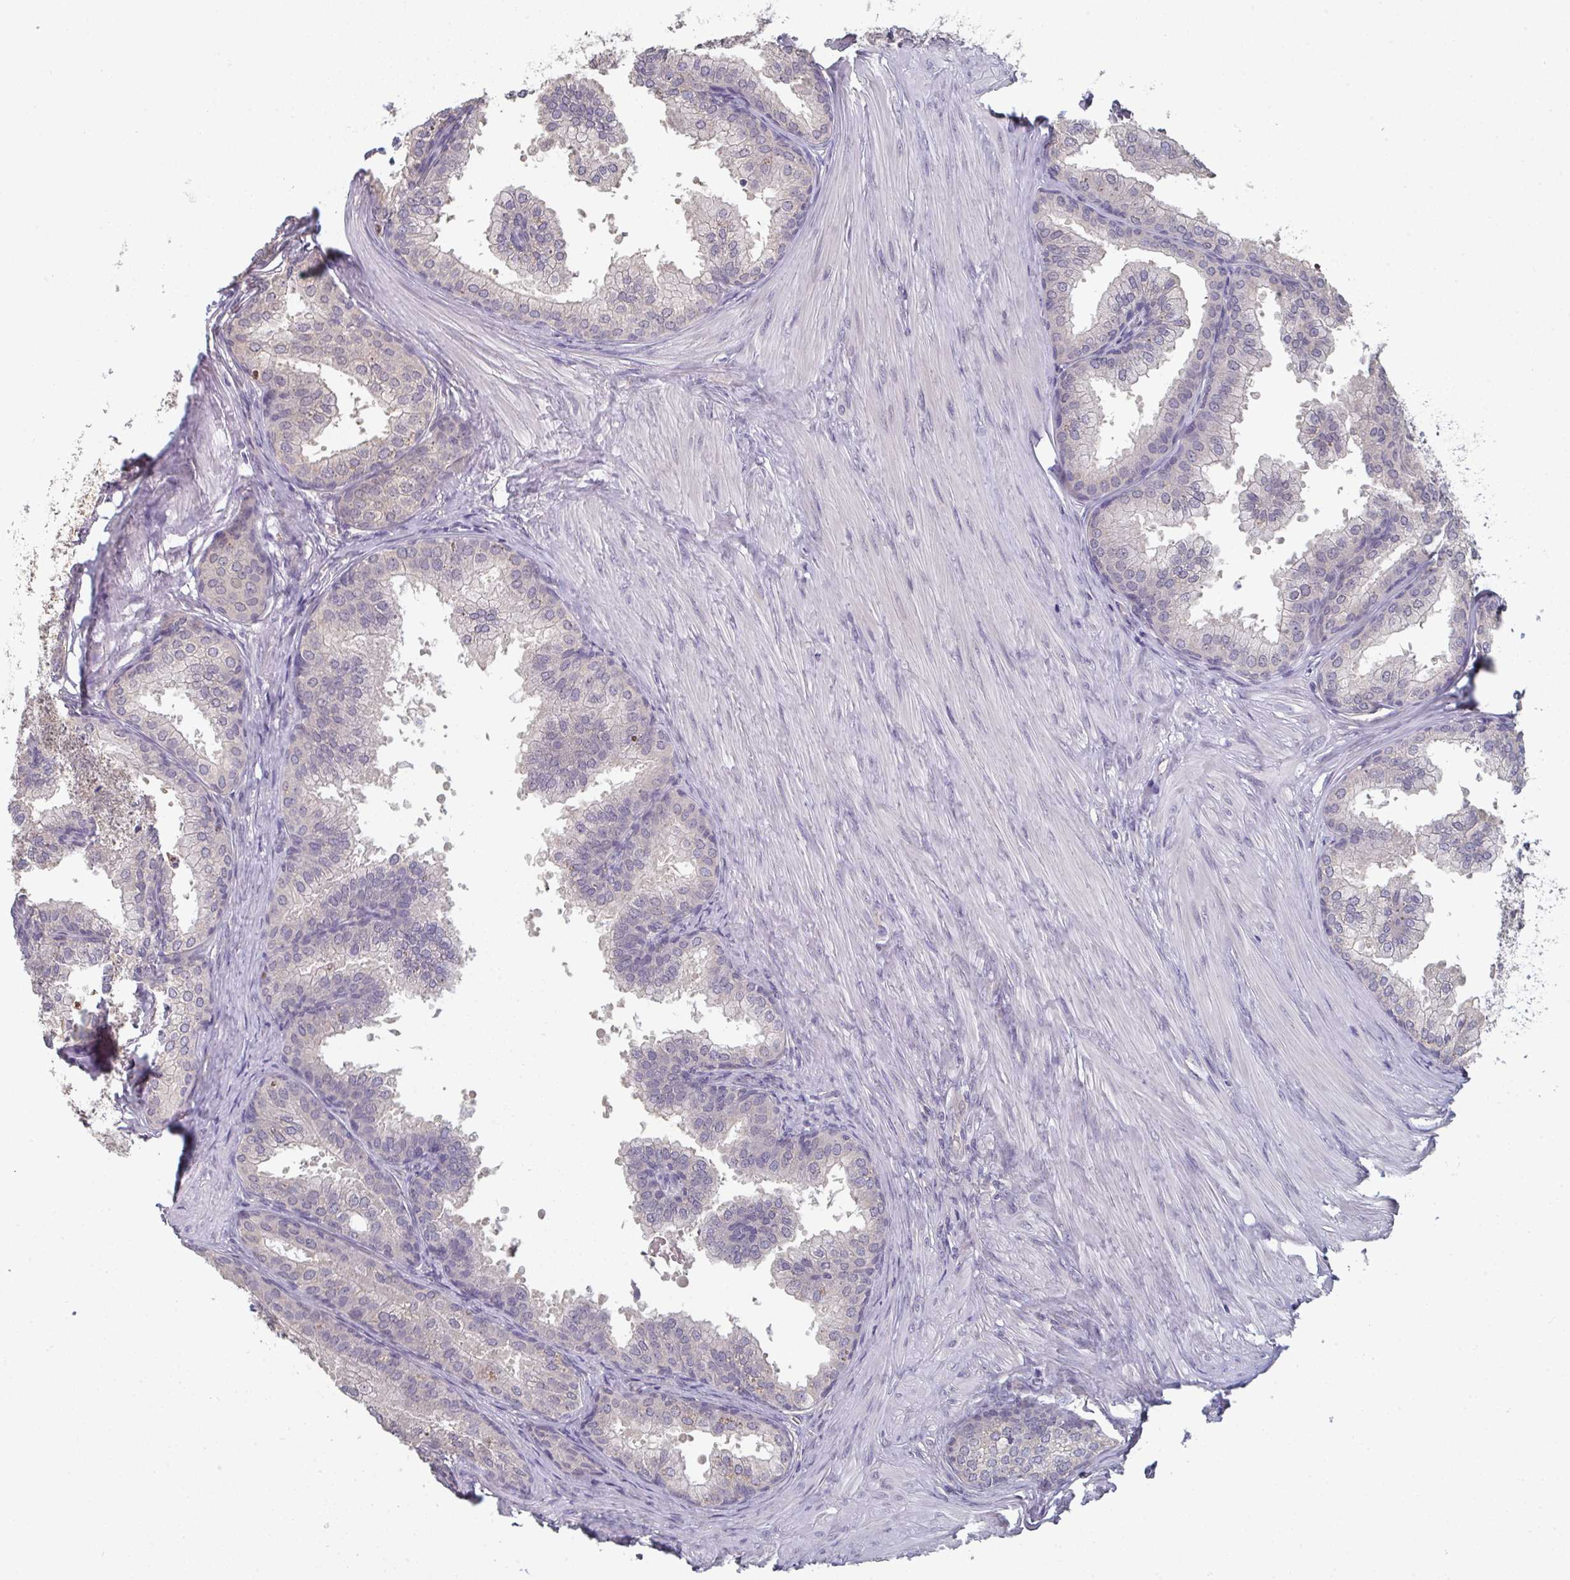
{"staining": {"intensity": "negative", "quantity": "none", "location": "none"}, "tissue": "prostate", "cell_type": "Glandular cells", "image_type": "normal", "snomed": [{"axis": "morphology", "description": "Normal tissue, NOS"}, {"axis": "topography", "description": "Prostate"}, {"axis": "topography", "description": "Peripheral nerve tissue"}], "caption": "Protein analysis of unremarkable prostate demonstrates no significant positivity in glandular cells. Nuclei are stained in blue.", "gene": "LIX1", "patient": {"sex": "male", "age": 55}}